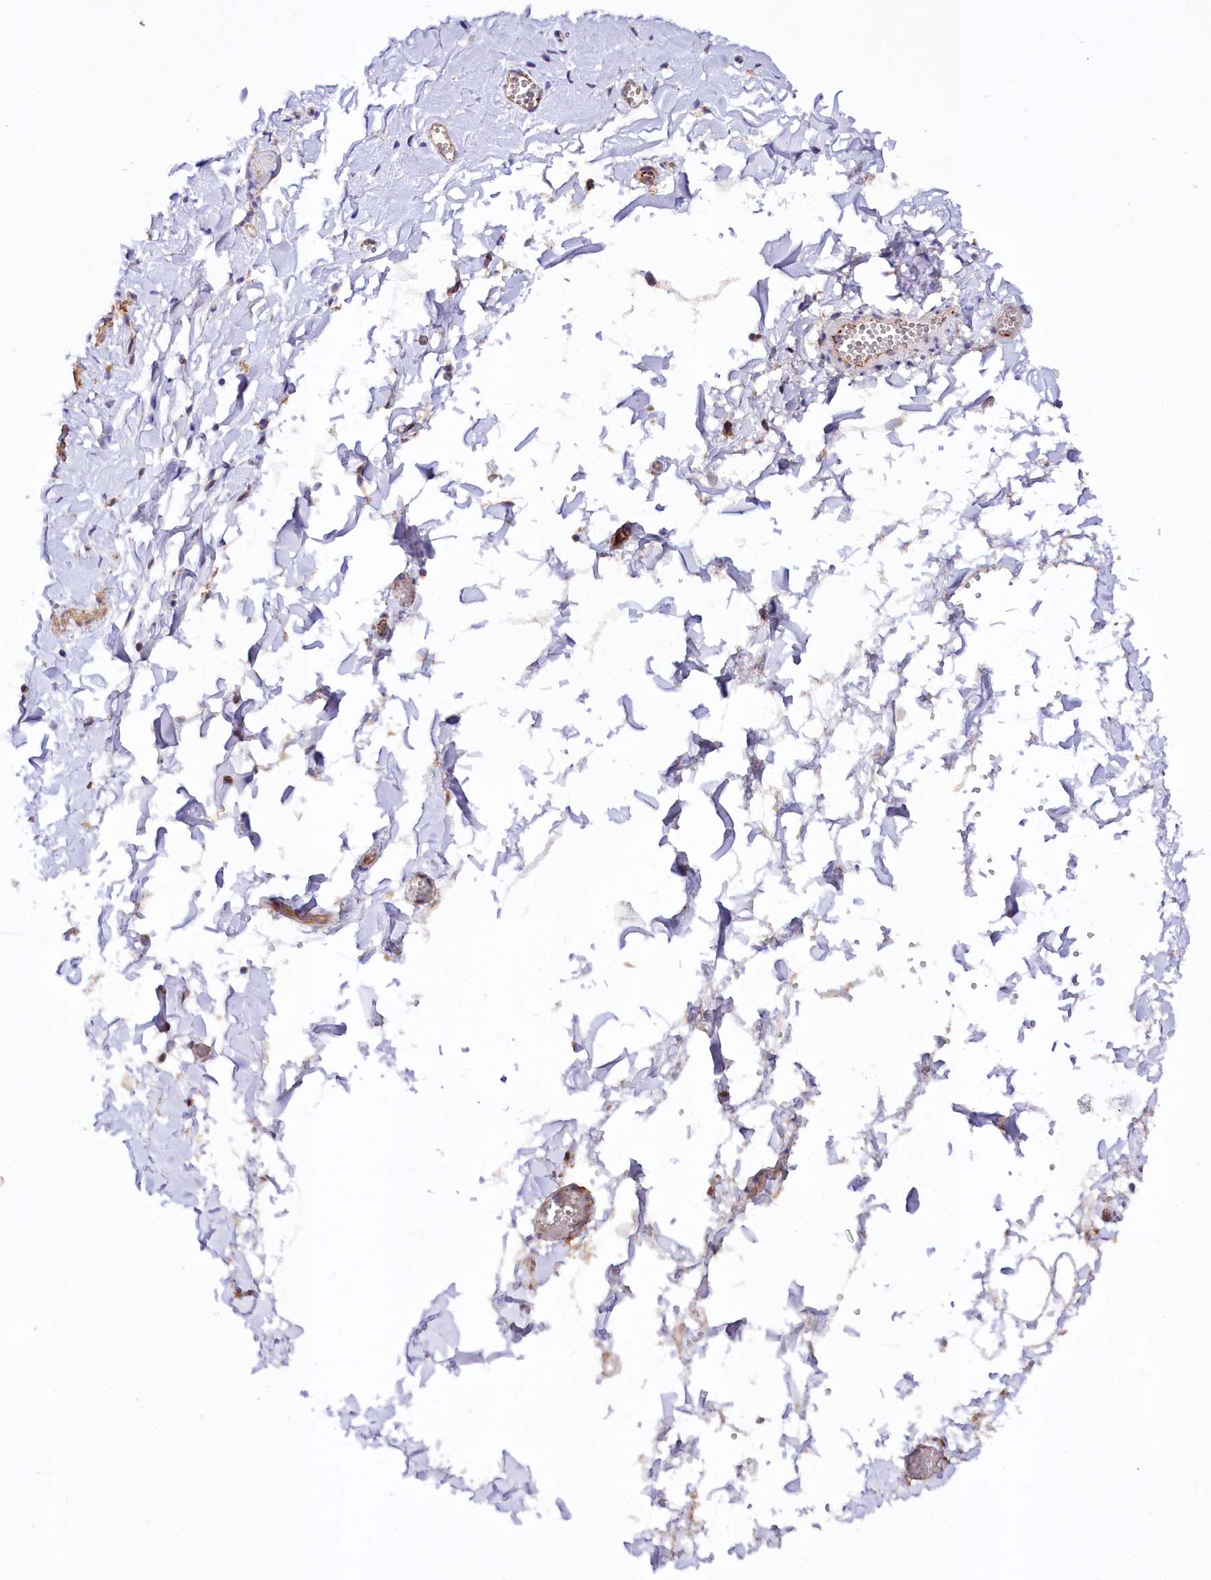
{"staining": {"intensity": "negative", "quantity": "none", "location": "none"}, "tissue": "adipose tissue", "cell_type": "Adipocytes", "image_type": "normal", "snomed": [{"axis": "morphology", "description": "Normal tissue, NOS"}, {"axis": "topography", "description": "Gallbladder"}, {"axis": "topography", "description": "Peripheral nerve tissue"}], "caption": "IHC of benign adipose tissue reveals no positivity in adipocytes. (DAB (3,3'-diaminobenzidine) immunohistochemistry (IHC), high magnification).", "gene": "TTC12", "patient": {"sex": "male", "age": 38}}